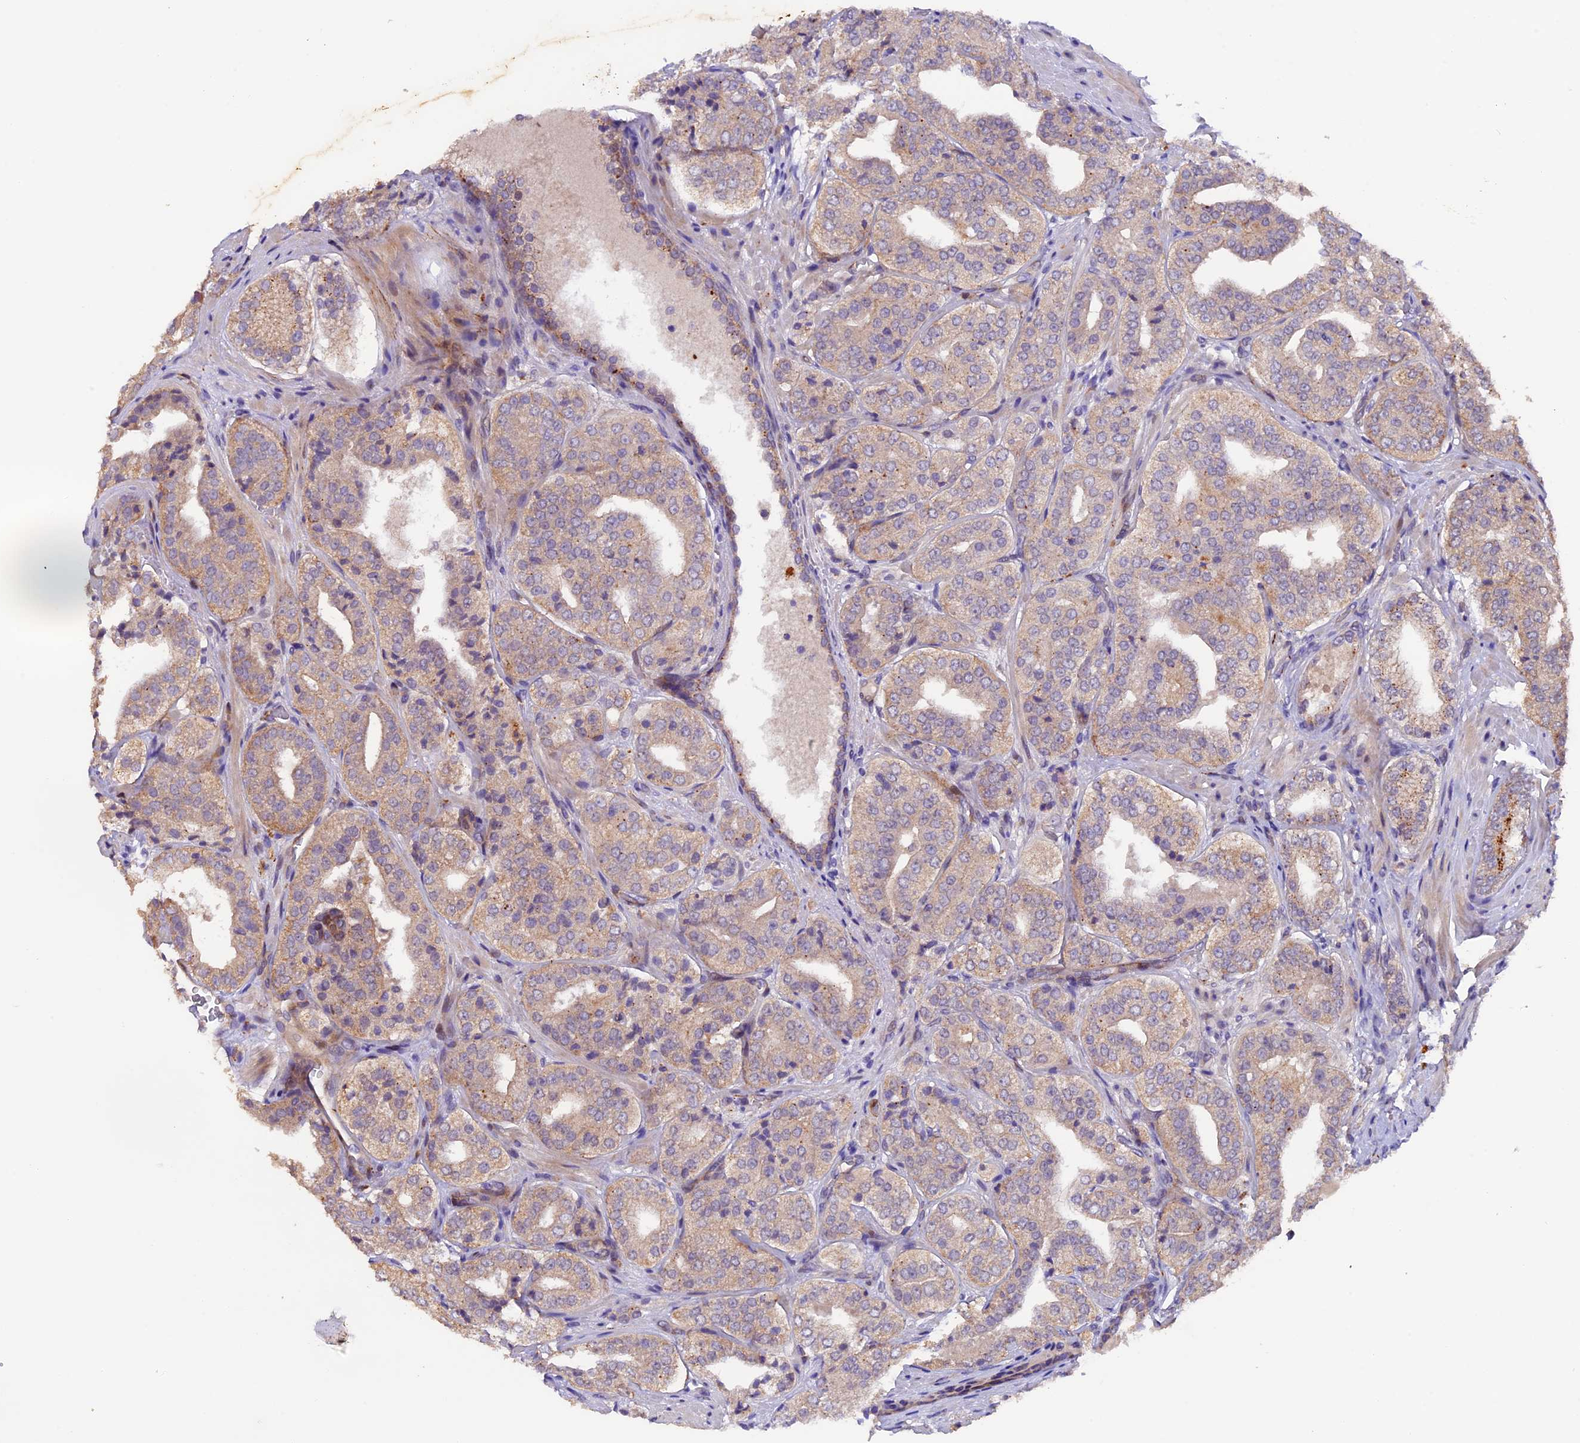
{"staining": {"intensity": "weak", "quantity": "25%-75%", "location": "cytoplasmic/membranous"}, "tissue": "prostate cancer", "cell_type": "Tumor cells", "image_type": "cancer", "snomed": [{"axis": "morphology", "description": "Adenocarcinoma, High grade"}, {"axis": "topography", "description": "Prostate"}], "caption": "DAB immunohistochemical staining of human prostate cancer (adenocarcinoma (high-grade)) displays weak cytoplasmic/membranous protein positivity in about 25%-75% of tumor cells.", "gene": "NCK2", "patient": {"sex": "male", "age": 71}}